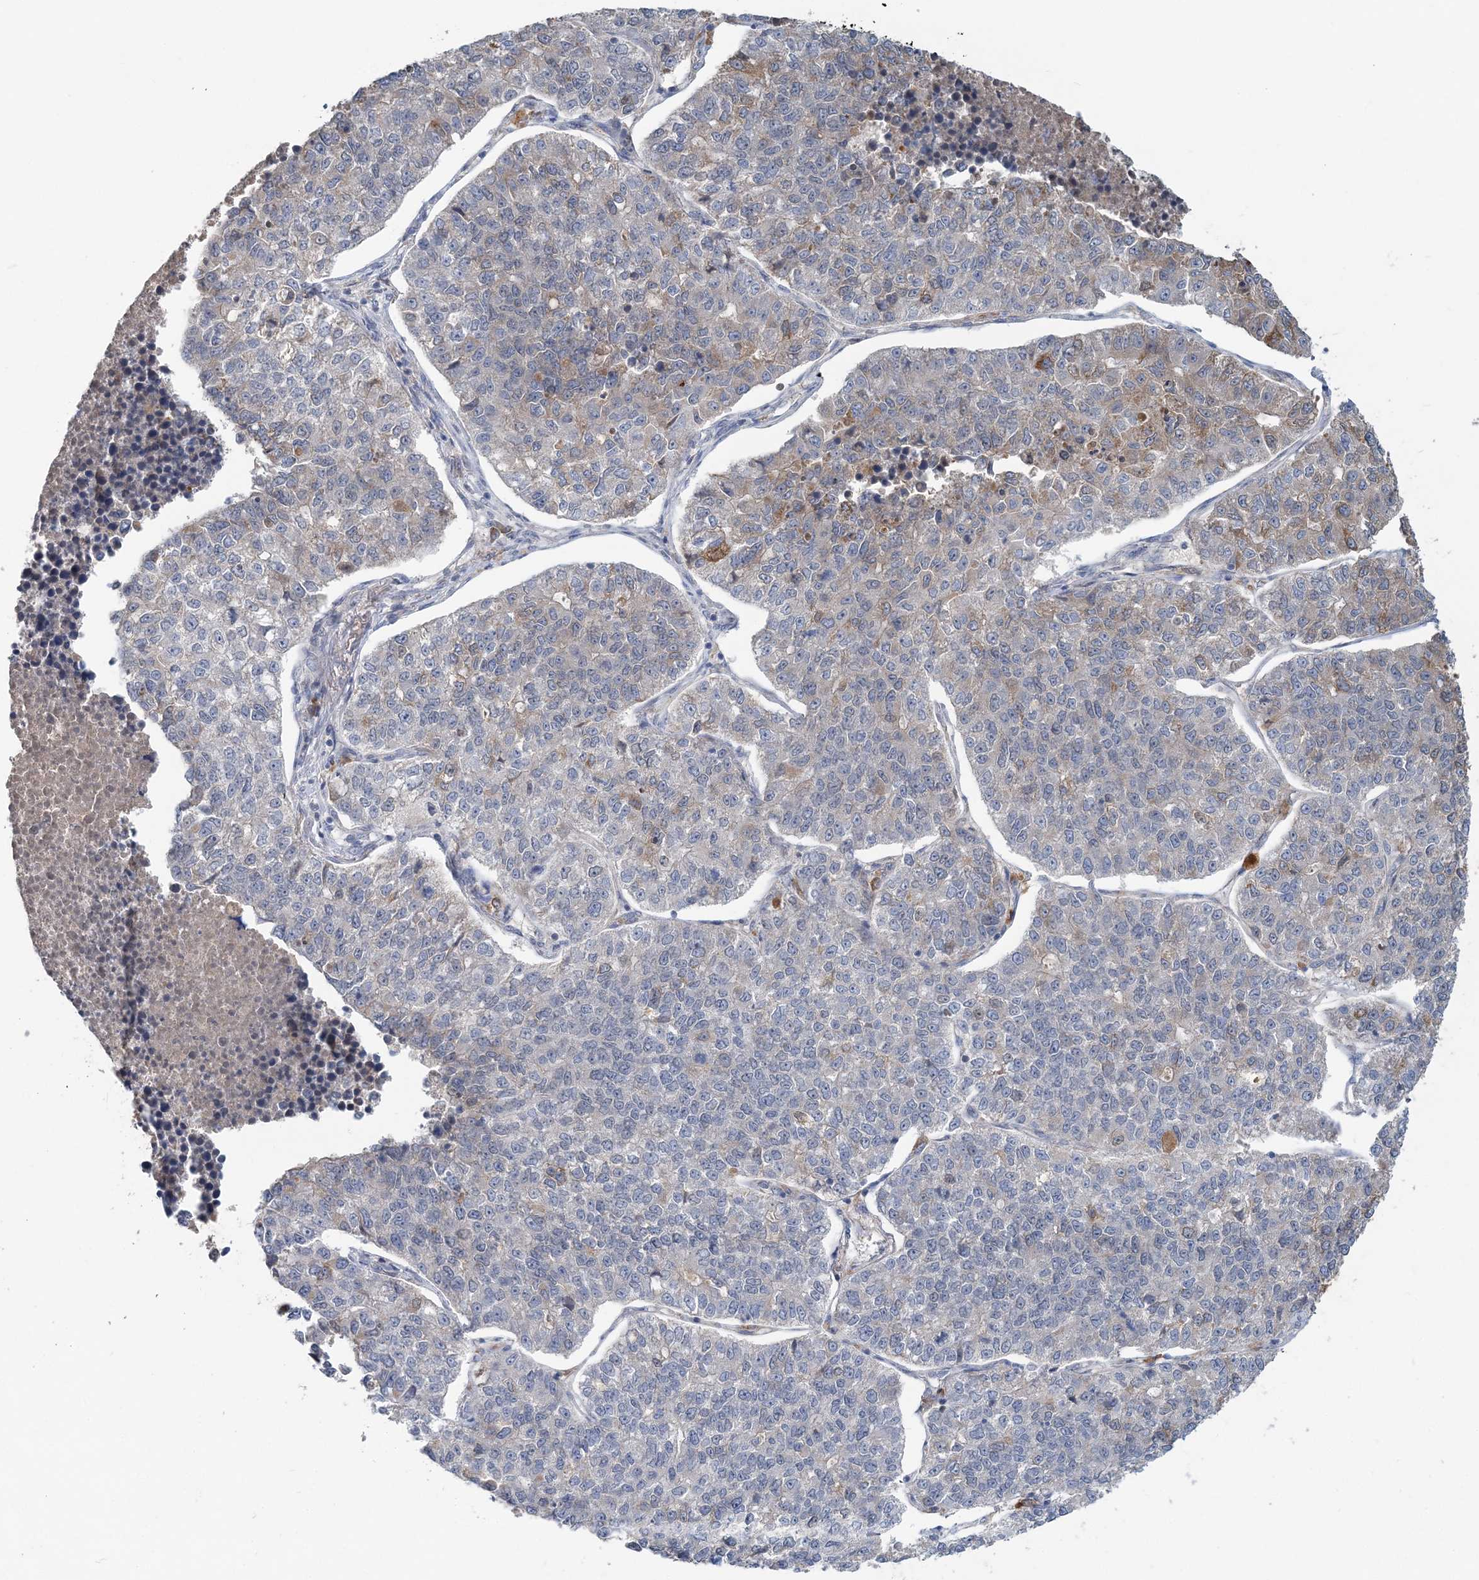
{"staining": {"intensity": "moderate", "quantity": "<25%", "location": "cytoplasmic/membranous"}, "tissue": "lung cancer", "cell_type": "Tumor cells", "image_type": "cancer", "snomed": [{"axis": "morphology", "description": "Adenocarcinoma, NOS"}, {"axis": "topography", "description": "Lung"}], "caption": "Lung cancer (adenocarcinoma) tissue shows moderate cytoplasmic/membranous staining in about <25% of tumor cells, visualized by immunohistochemistry.", "gene": "RNF25", "patient": {"sex": "male", "age": 49}}